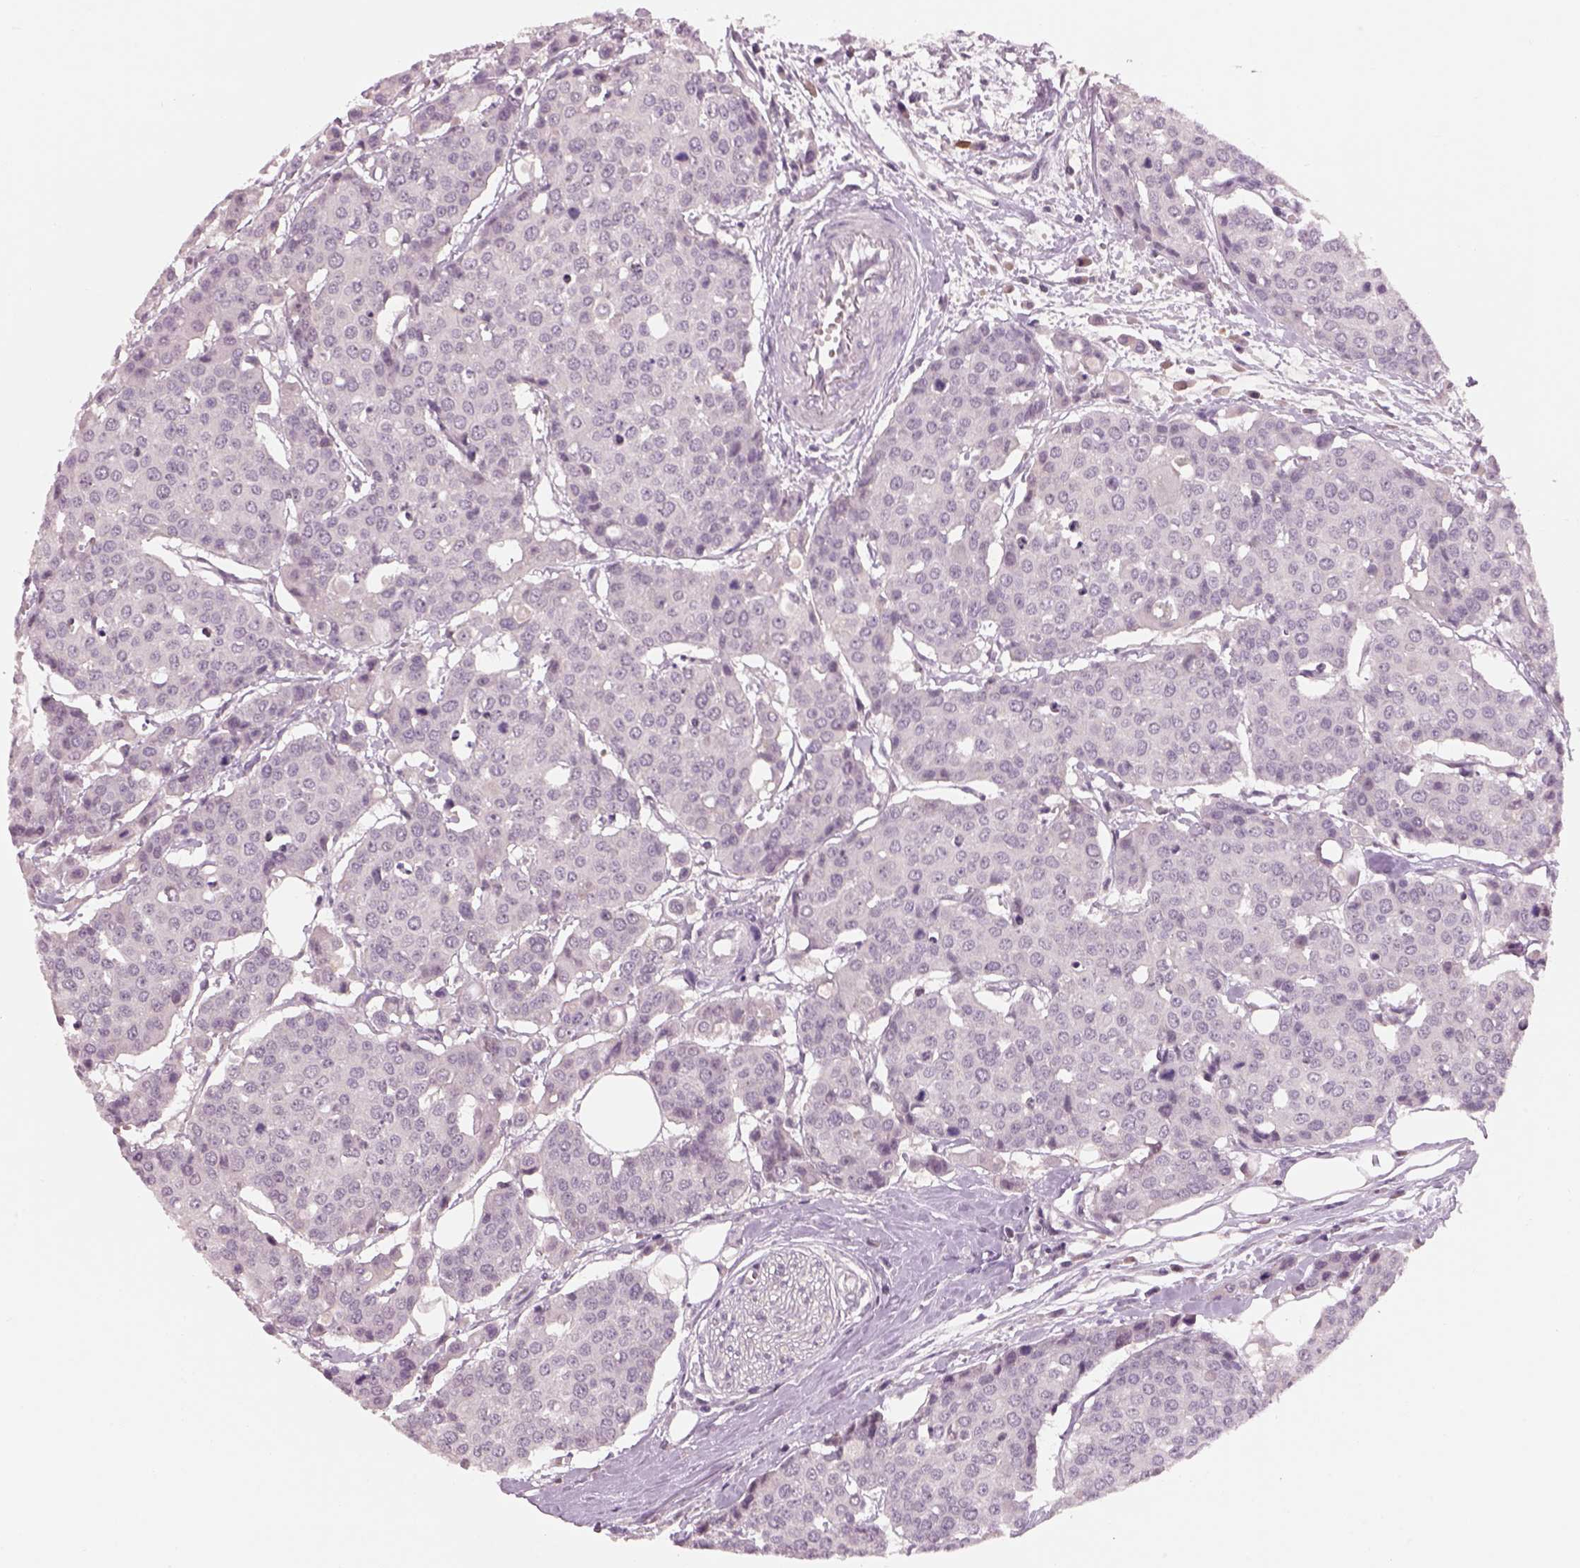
{"staining": {"intensity": "negative", "quantity": "none", "location": "none"}, "tissue": "carcinoid", "cell_type": "Tumor cells", "image_type": "cancer", "snomed": [{"axis": "morphology", "description": "Carcinoid, malignant, NOS"}, {"axis": "topography", "description": "Colon"}], "caption": "The histopathology image reveals no staining of tumor cells in carcinoid. The staining was performed using DAB (3,3'-diaminobenzidine) to visualize the protein expression in brown, while the nuclei were stained in blue with hematoxylin (Magnification: 20x).", "gene": "GDNF", "patient": {"sex": "male", "age": 81}}